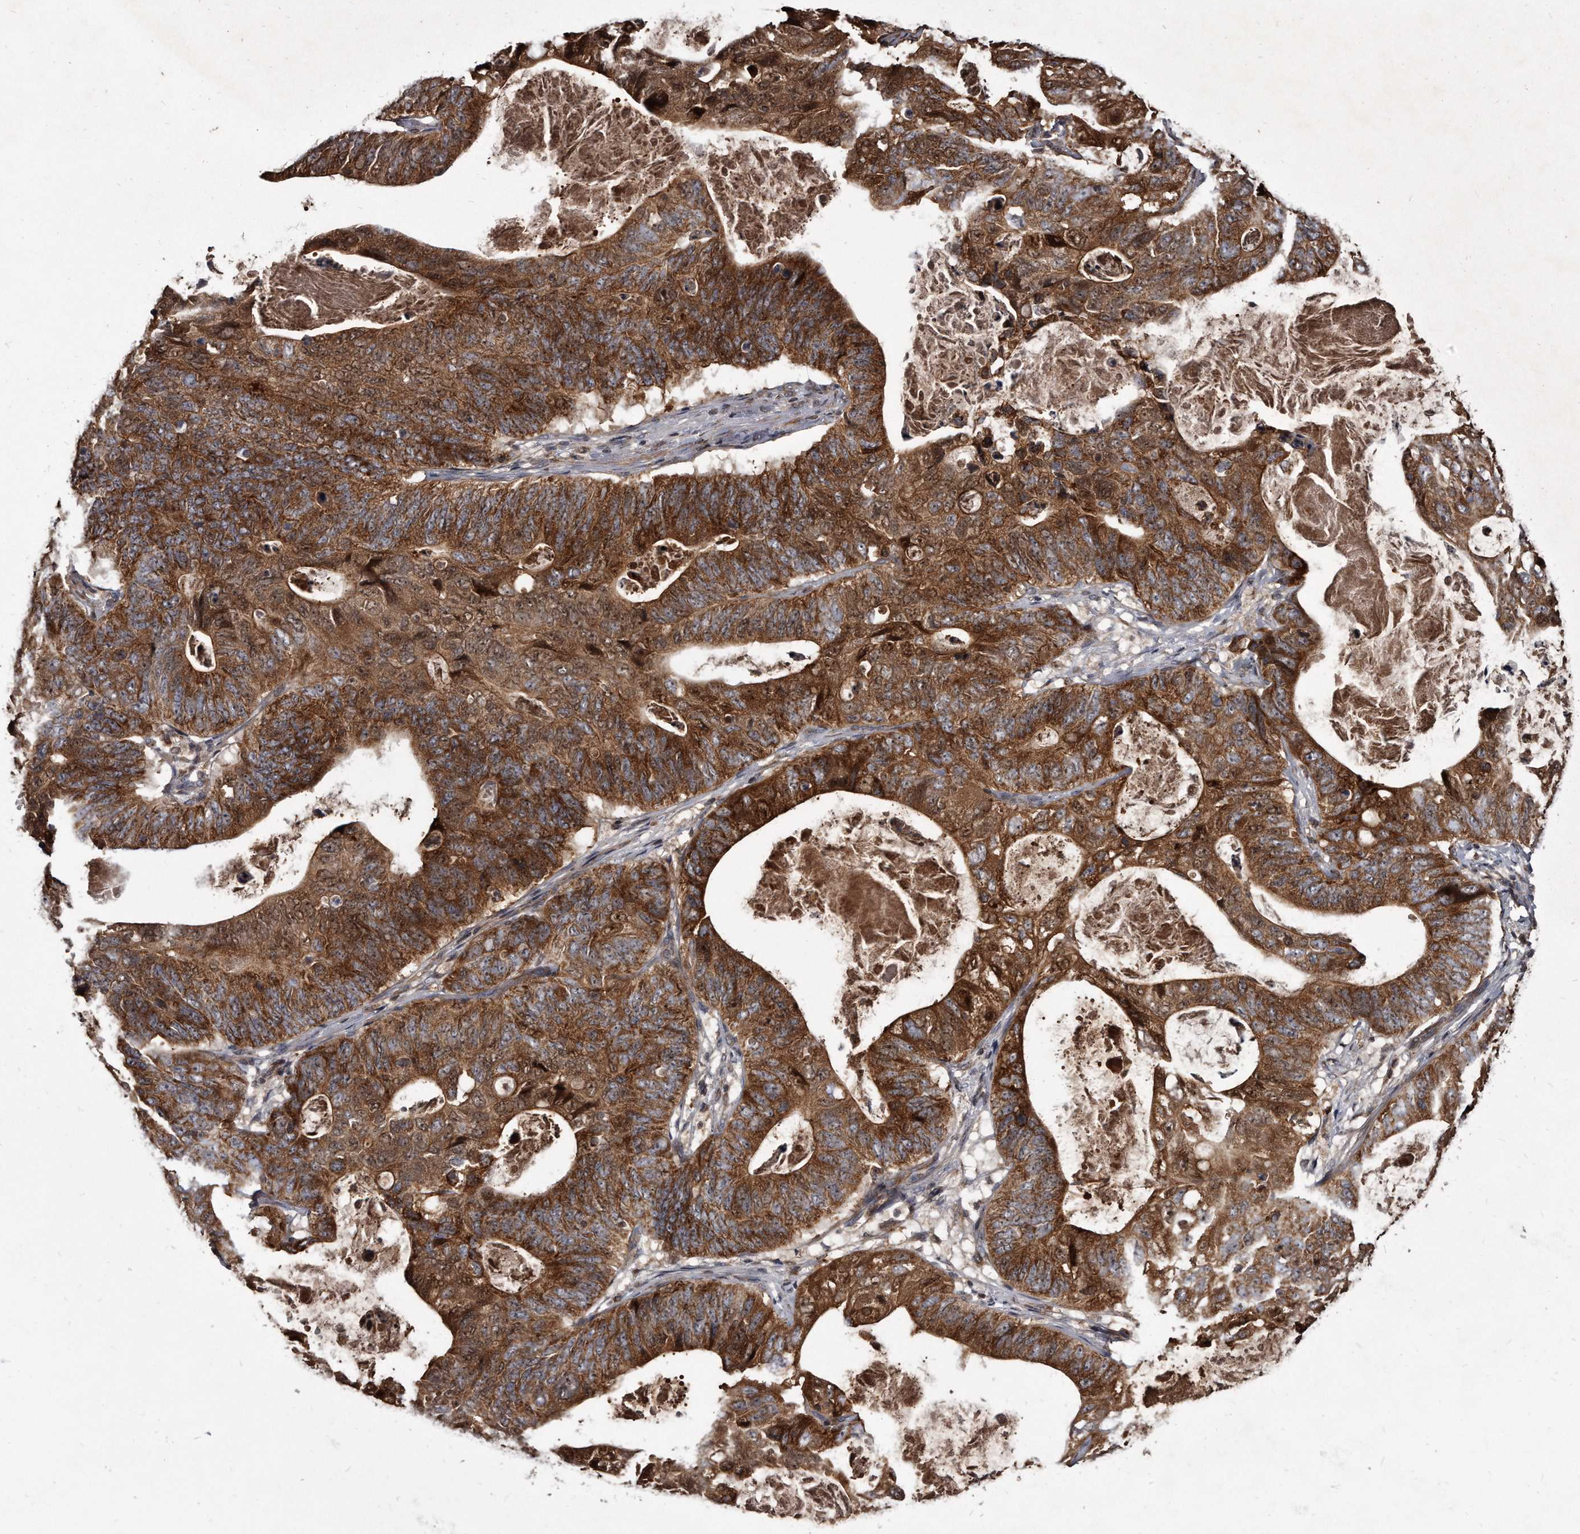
{"staining": {"intensity": "strong", "quantity": ">75%", "location": "cytoplasmic/membranous"}, "tissue": "stomach cancer", "cell_type": "Tumor cells", "image_type": "cancer", "snomed": [{"axis": "morphology", "description": "Normal tissue, NOS"}, {"axis": "morphology", "description": "Adenocarcinoma, NOS"}, {"axis": "topography", "description": "Stomach"}], "caption": "A photomicrograph of stomach adenocarcinoma stained for a protein shows strong cytoplasmic/membranous brown staining in tumor cells.", "gene": "FAM136A", "patient": {"sex": "female", "age": 89}}